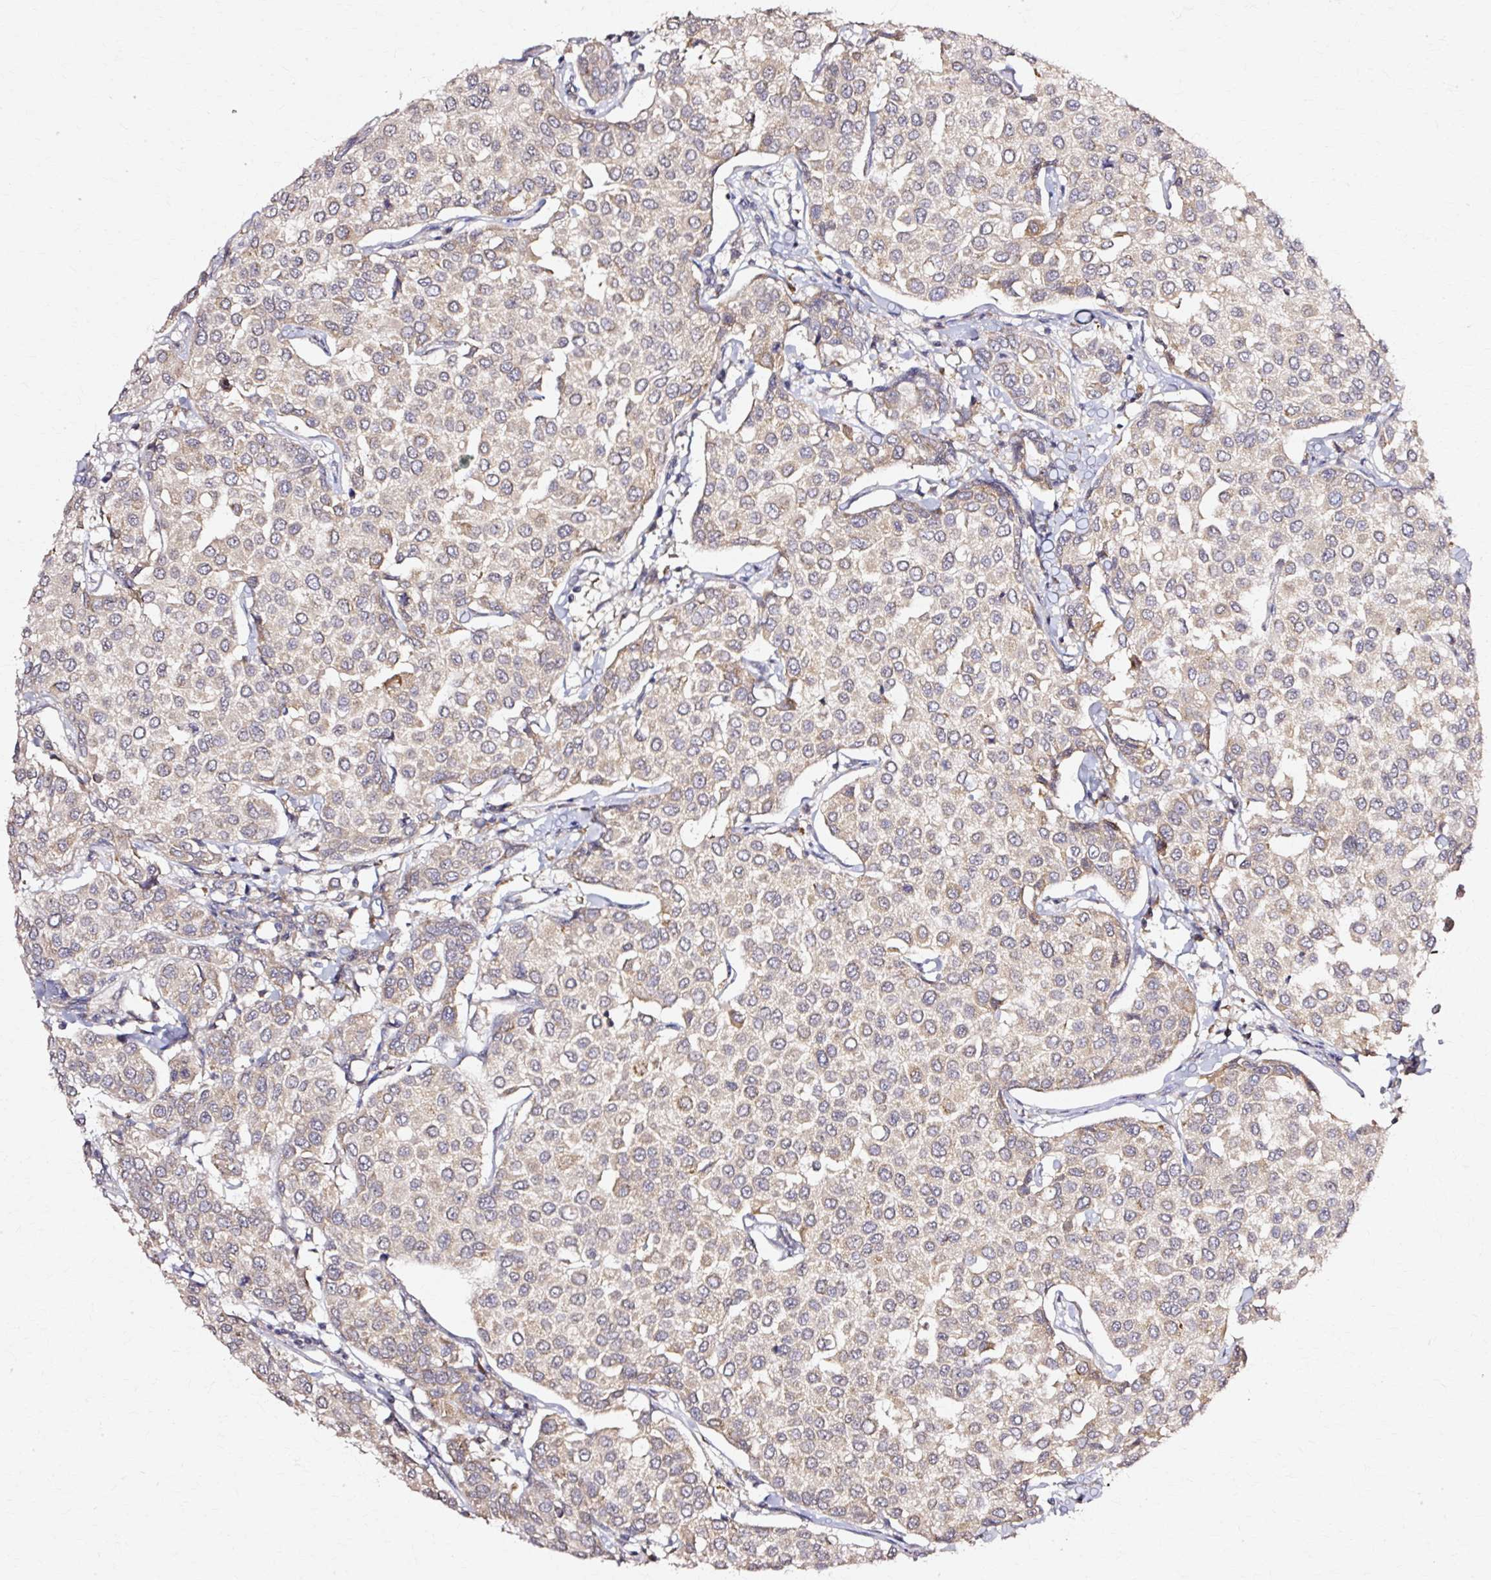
{"staining": {"intensity": "weak", "quantity": ">75%", "location": "cytoplasmic/membranous"}, "tissue": "breast cancer", "cell_type": "Tumor cells", "image_type": "cancer", "snomed": [{"axis": "morphology", "description": "Duct carcinoma"}, {"axis": "topography", "description": "Breast"}], "caption": "High-magnification brightfield microscopy of breast cancer stained with DAB (3,3'-diaminobenzidine) (brown) and counterstained with hematoxylin (blue). tumor cells exhibit weak cytoplasmic/membranous expression is seen in about>75% of cells.", "gene": "RGPD5", "patient": {"sex": "female", "age": 55}}